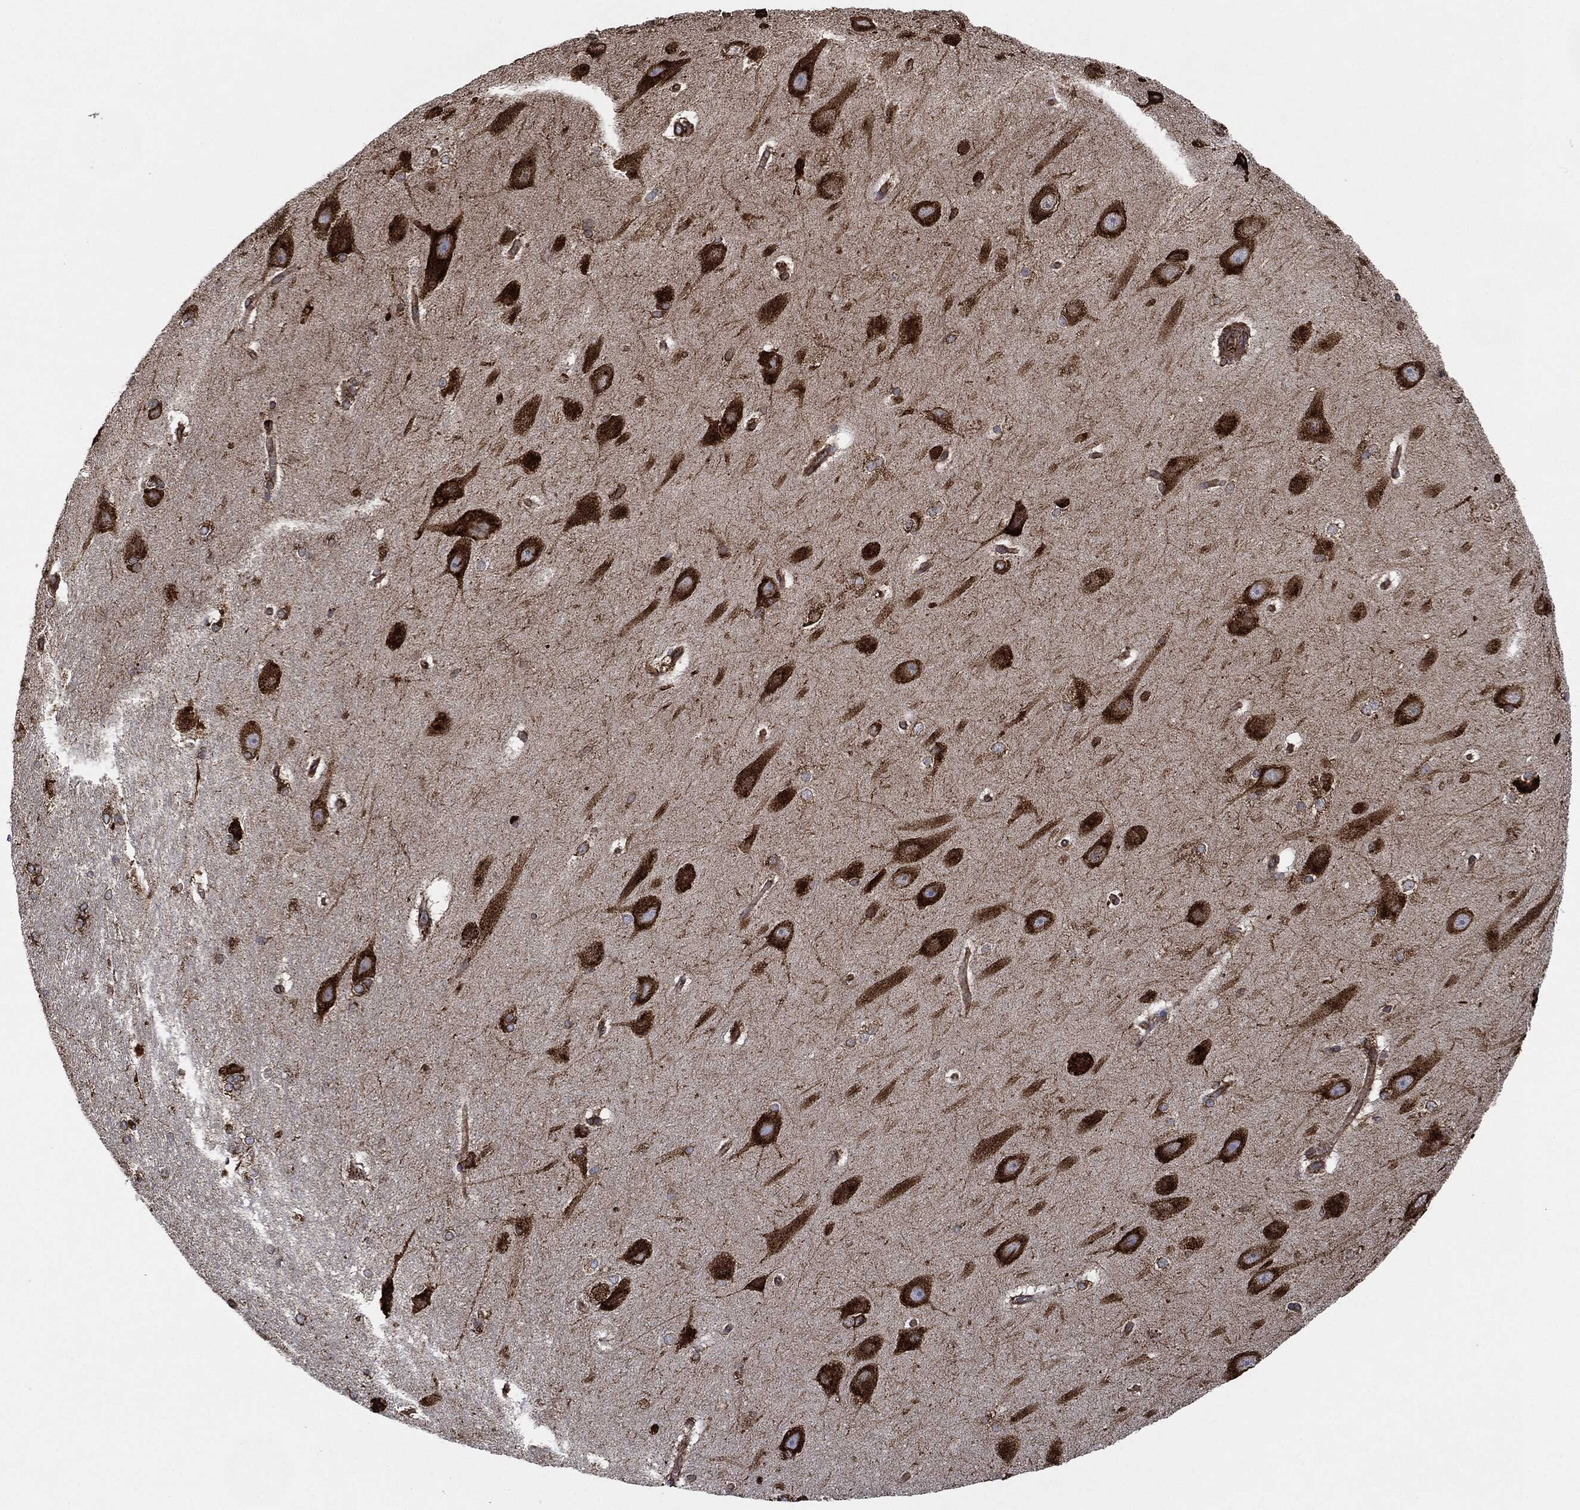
{"staining": {"intensity": "strong", "quantity": ">75%", "location": "cytoplasmic/membranous"}, "tissue": "hippocampus", "cell_type": "Glial cells", "image_type": "normal", "snomed": [{"axis": "morphology", "description": "Normal tissue, NOS"}, {"axis": "topography", "description": "Cerebral cortex"}, {"axis": "topography", "description": "Hippocampus"}], "caption": "High-magnification brightfield microscopy of benign hippocampus stained with DAB (3,3'-diaminobenzidine) (brown) and counterstained with hematoxylin (blue). glial cells exhibit strong cytoplasmic/membranous expression is identified in approximately>75% of cells. The staining was performed using DAB (3,3'-diaminobenzidine) to visualize the protein expression in brown, while the nuclei were stained in blue with hematoxylin (Magnification: 20x).", "gene": "AMFR", "patient": {"sex": "female", "age": 19}}